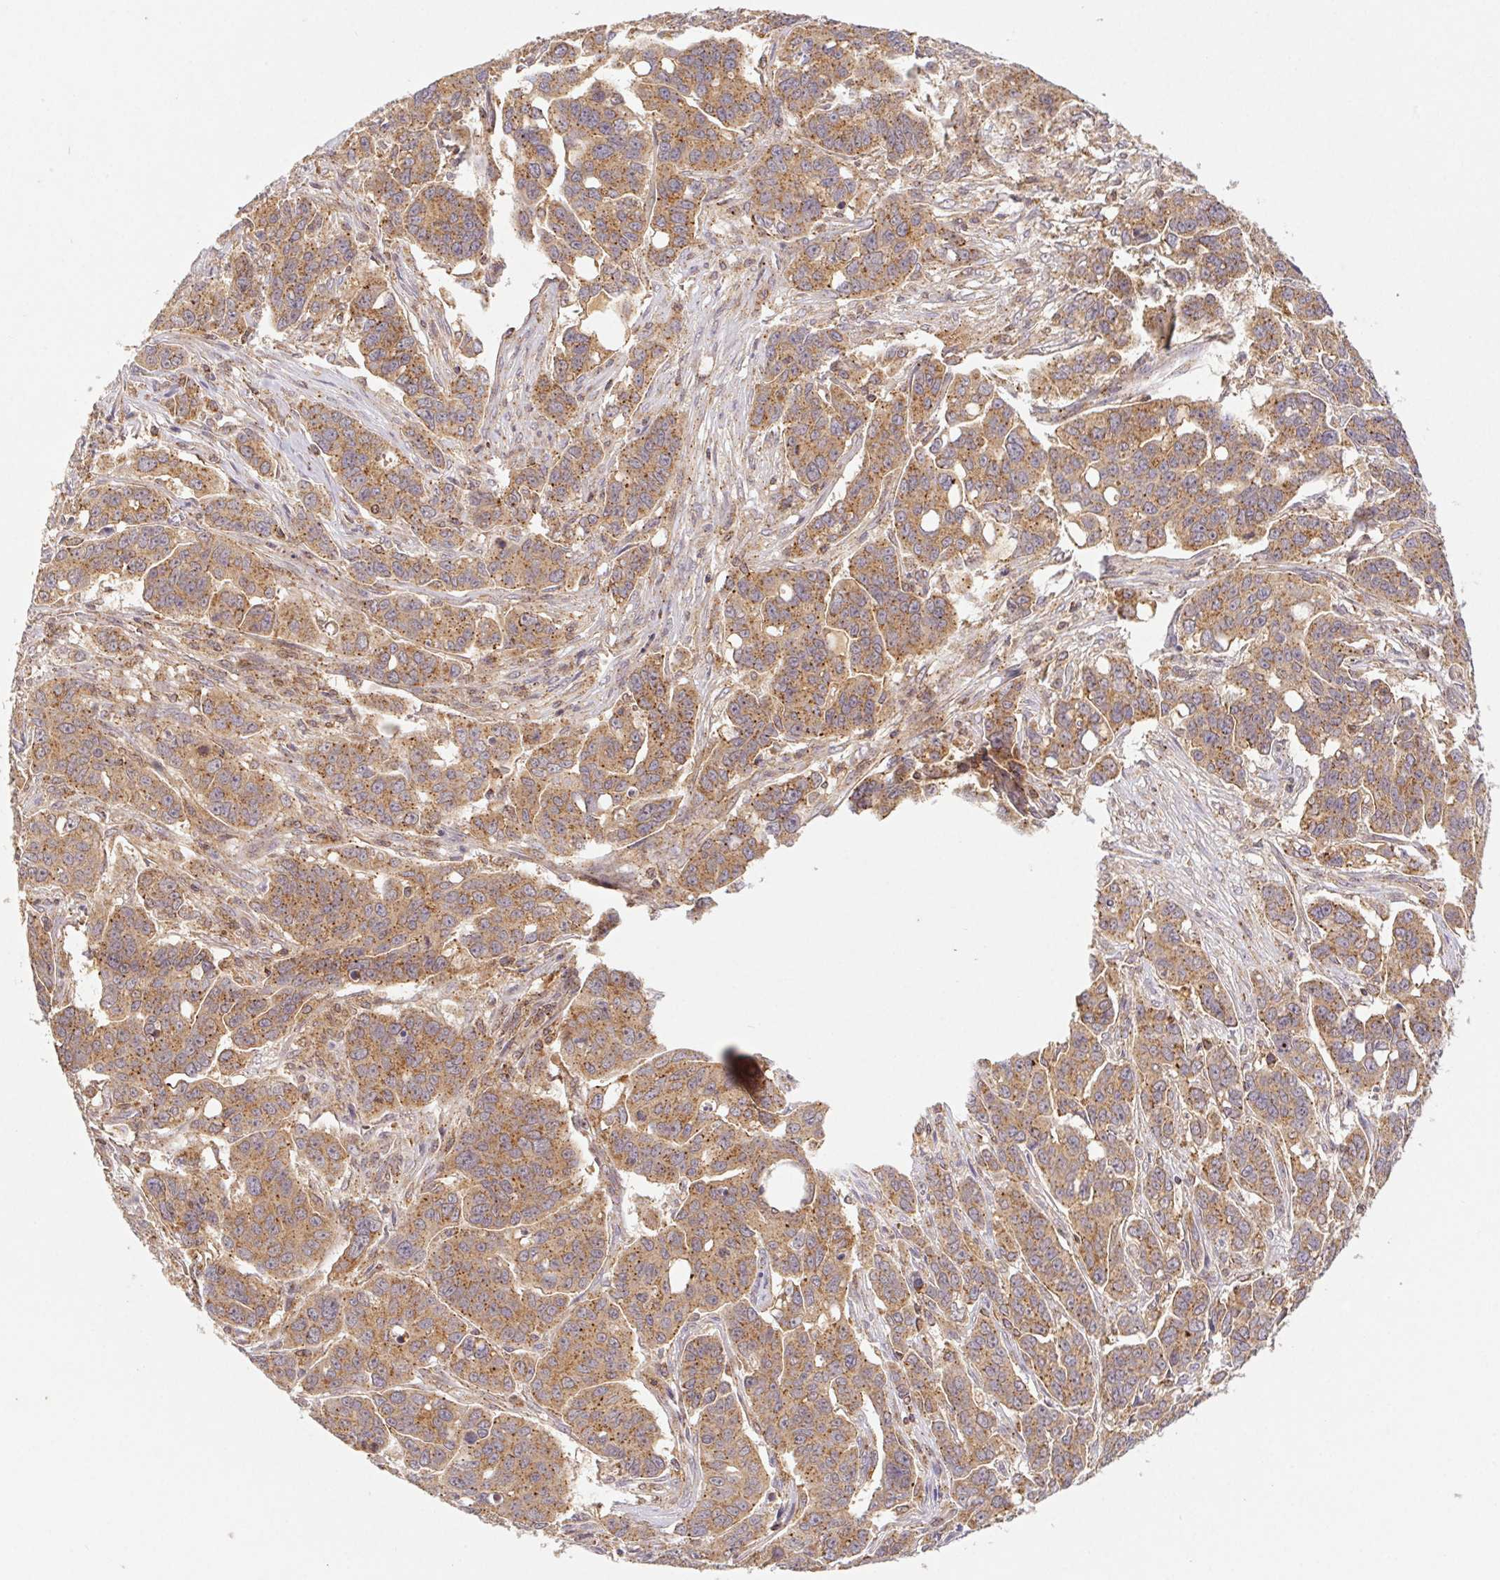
{"staining": {"intensity": "moderate", "quantity": ">75%", "location": "cytoplasmic/membranous"}, "tissue": "ovarian cancer", "cell_type": "Tumor cells", "image_type": "cancer", "snomed": [{"axis": "morphology", "description": "Carcinoma, endometroid"}, {"axis": "topography", "description": "Ovary"}], "caption": "IHC (DAB) staining of ovarian cancer displays moderate cytoplasmic/membranous protein staining in approximately >75% of tumor cells. Immunohistochemistry (ihc) stains the protein of interest in brown and the nuclei are stained blue.", "gene": "MTHFD1", "patient": {"sex": "female", "age": 78}}